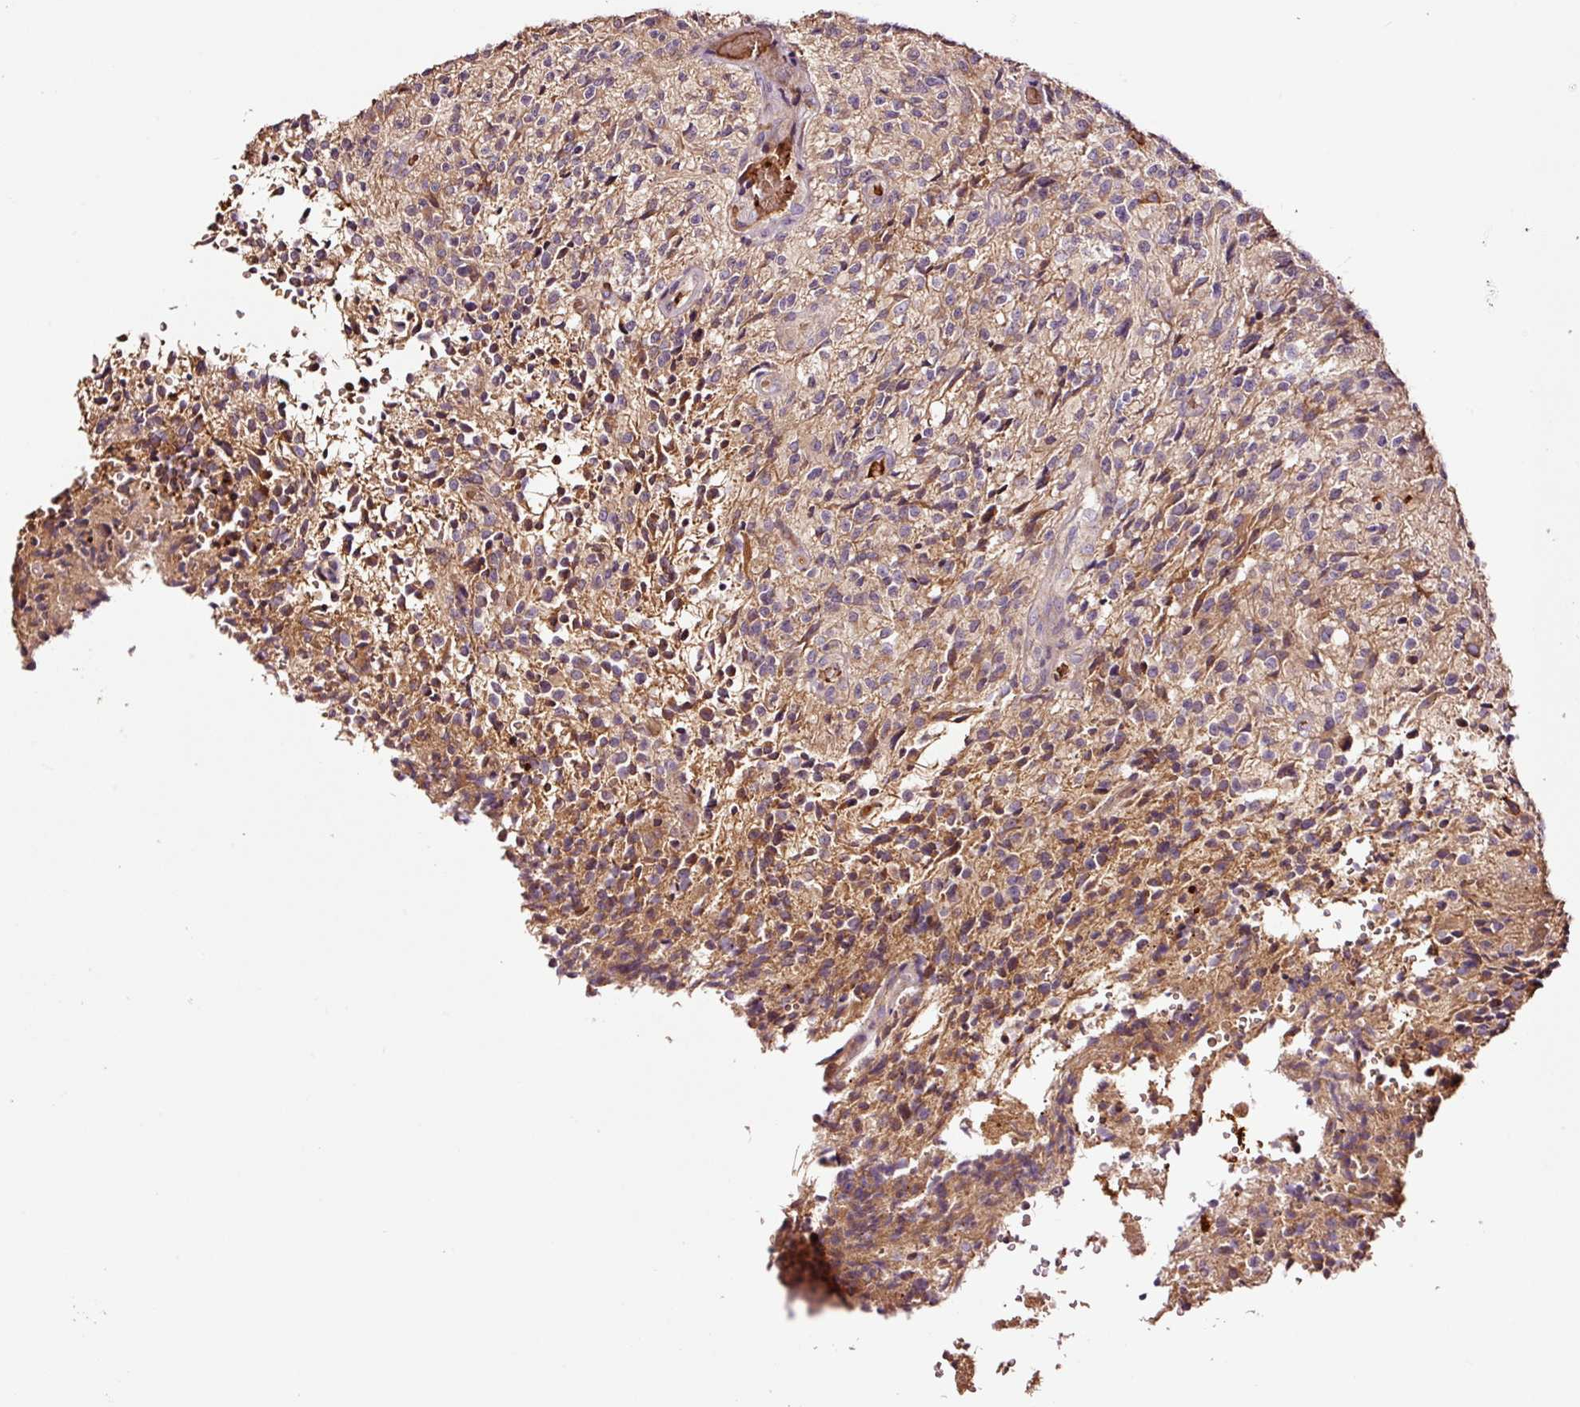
{"staining": {"intensity": "moderate", "quantity": "<25%", "location": "cytoplasmic/membranous"}, "tissue": "glioma", "cell_type": "Tumor cells", "image_type": "cancer", "snomed": [{"axis": "morphology", "description": "Normal tissue, NOS"}, {"axis": "morphology", "description": "Glioma, malignant, High grade"}, {"axis": "topography", "description": "Cerebral cortex"}], "caption": "Tumor cells display low levels of moderate cytoplasmic/membranous positivity in about <25% of cells in human malignant glioma (high-grade).", "gene": "PGLYRP2", "patient": {"sex": "male", "age": 56}}